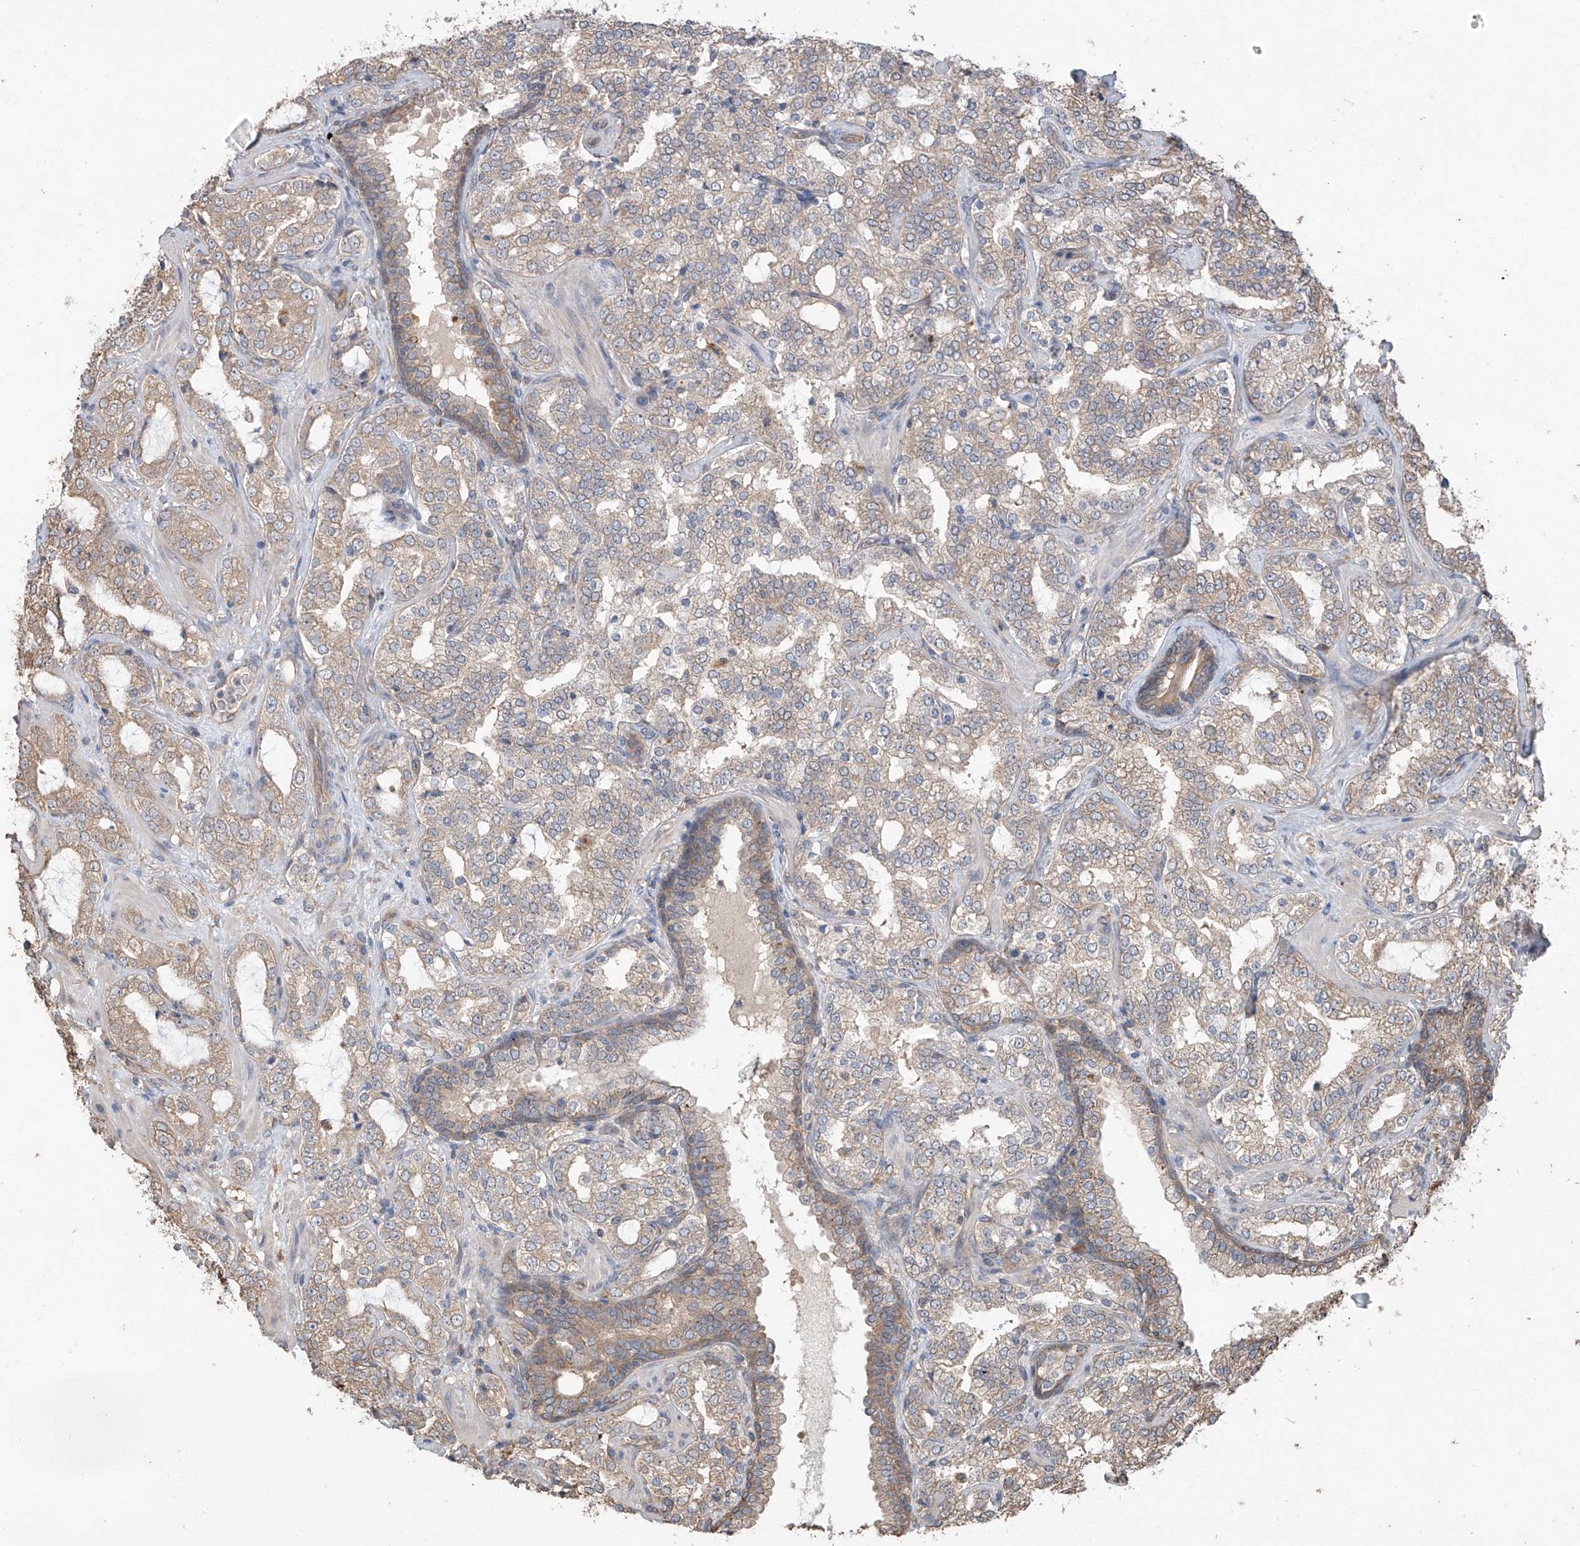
{"staining": {"intensity": "weak", "quantity": ">75%", "location": "cytoplasmic/membranous"}, "tissue": "prostate cancer", "cell_type": "Tumor cells", "image_type": "cancer", "snomed": [{"axis": "morphology", "description": "Adenocarcinoma, High grade"}, {"axis": "topography", "description": "Prostate"}], "caption": "This histopathology image exhibits immunohistochemistry staining of human prostate cancer (high-grade adenocarcinoma), with low weak cytoplasmic/membranous staining in approximately >75% of tumor cells.", "gene": "AGBL5", "patient": {"sex": "male", "age": 64}}